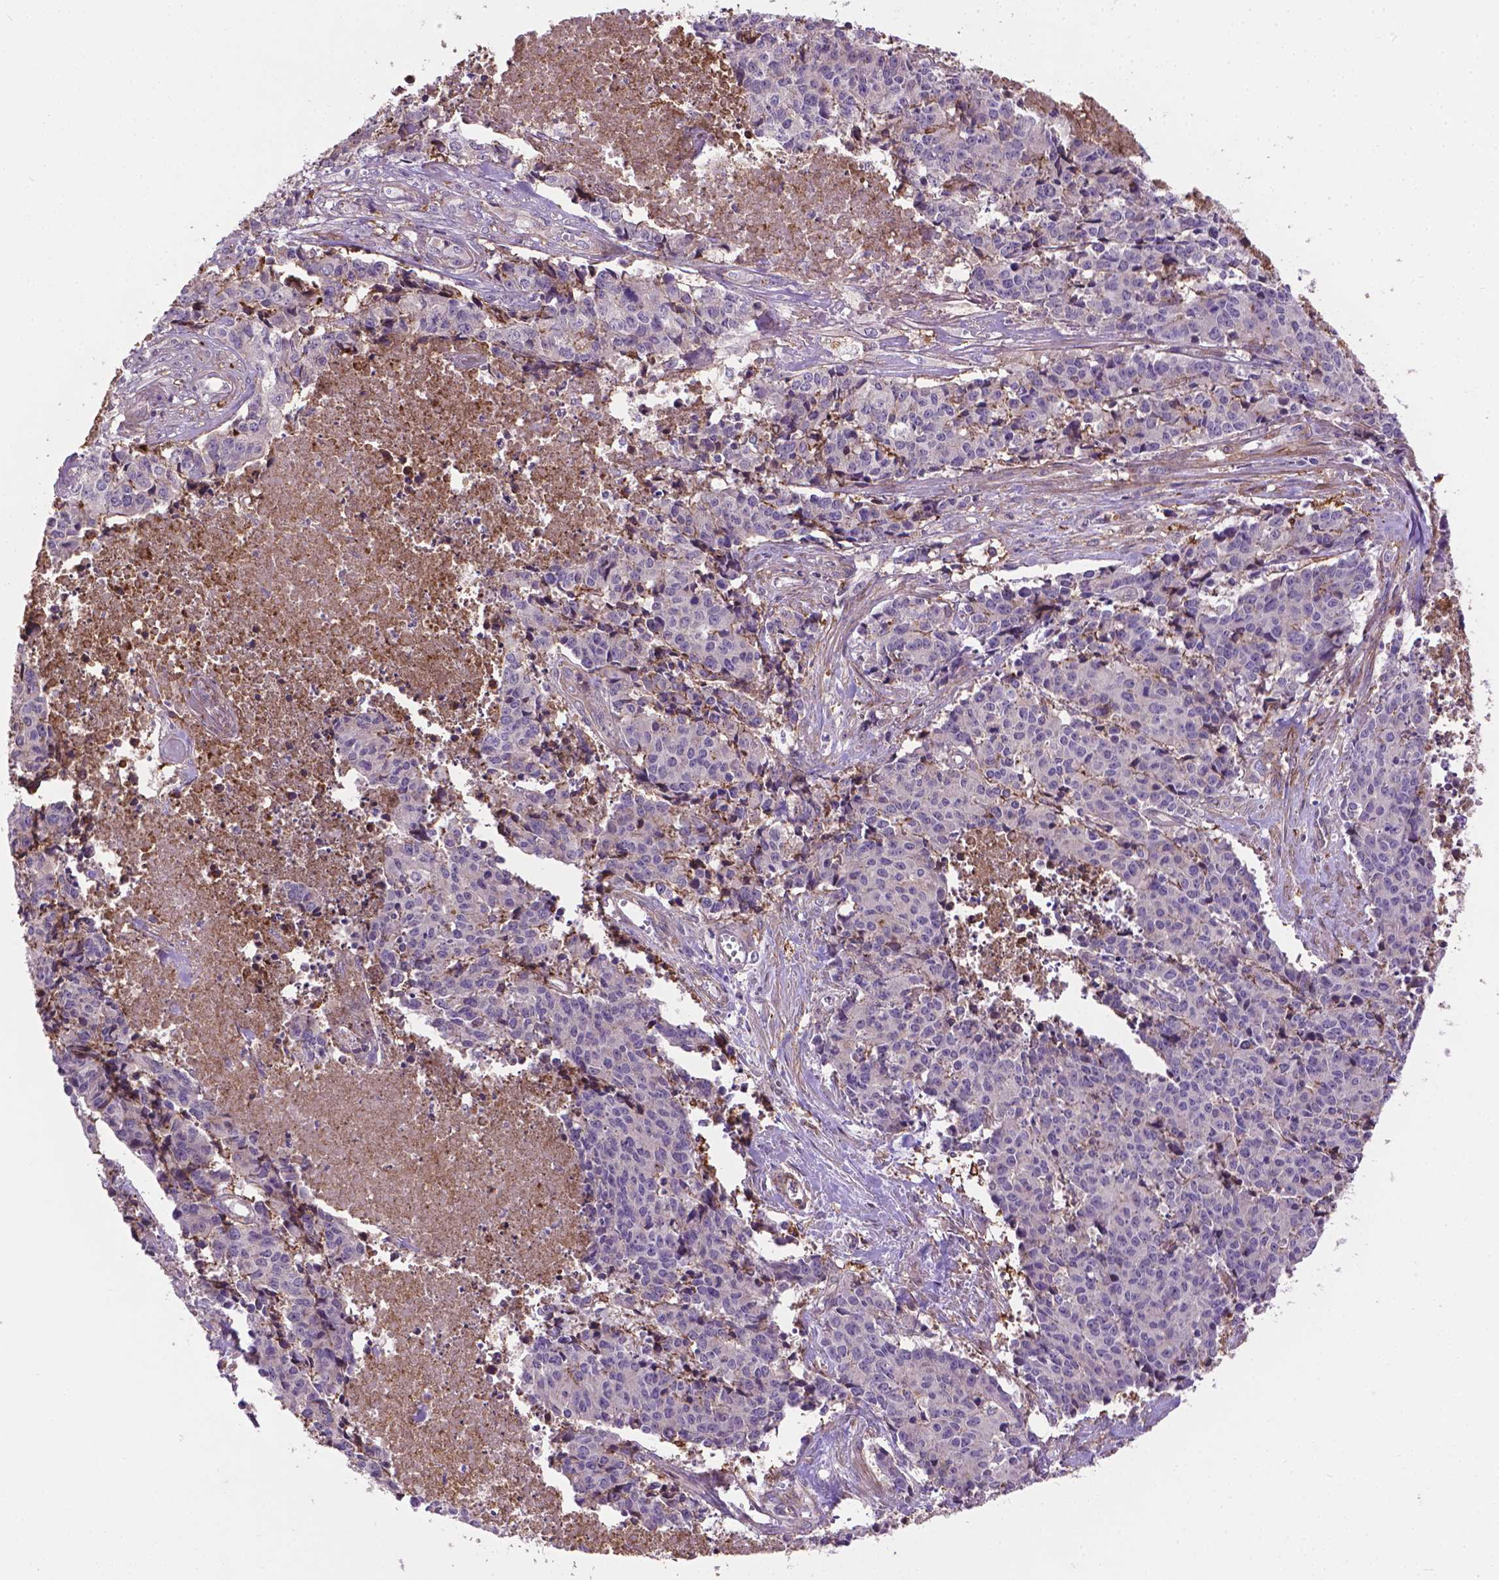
{"staining": {"intensity": "negative", "quantity": "none", "location": "none"}, "tissue": "cervical cancer", "cell_type": "Tumor cells", "image_type": "cancer", "snomed": [{"axis": "morphology", "description": "Squamous cell carcinoma, NOS"}, {"axis": "topography", "description": "Cervix"}], "caption": "Immunohistochemistry photomicrograph of neoplastic tissue: cervical cancer (squamous cell carcinoma) stained with DAB exhibits no significant protein expression in tumor cells. The staining was performed using DAB (3,3'-diaminobenzidine) to visualize the protein expression in brown, while the nuclei were stained in blue with hematoxylin (Magnification: 20x).", "gene": "ACAD10", "patient": {"sex": "female", "age": 28}}